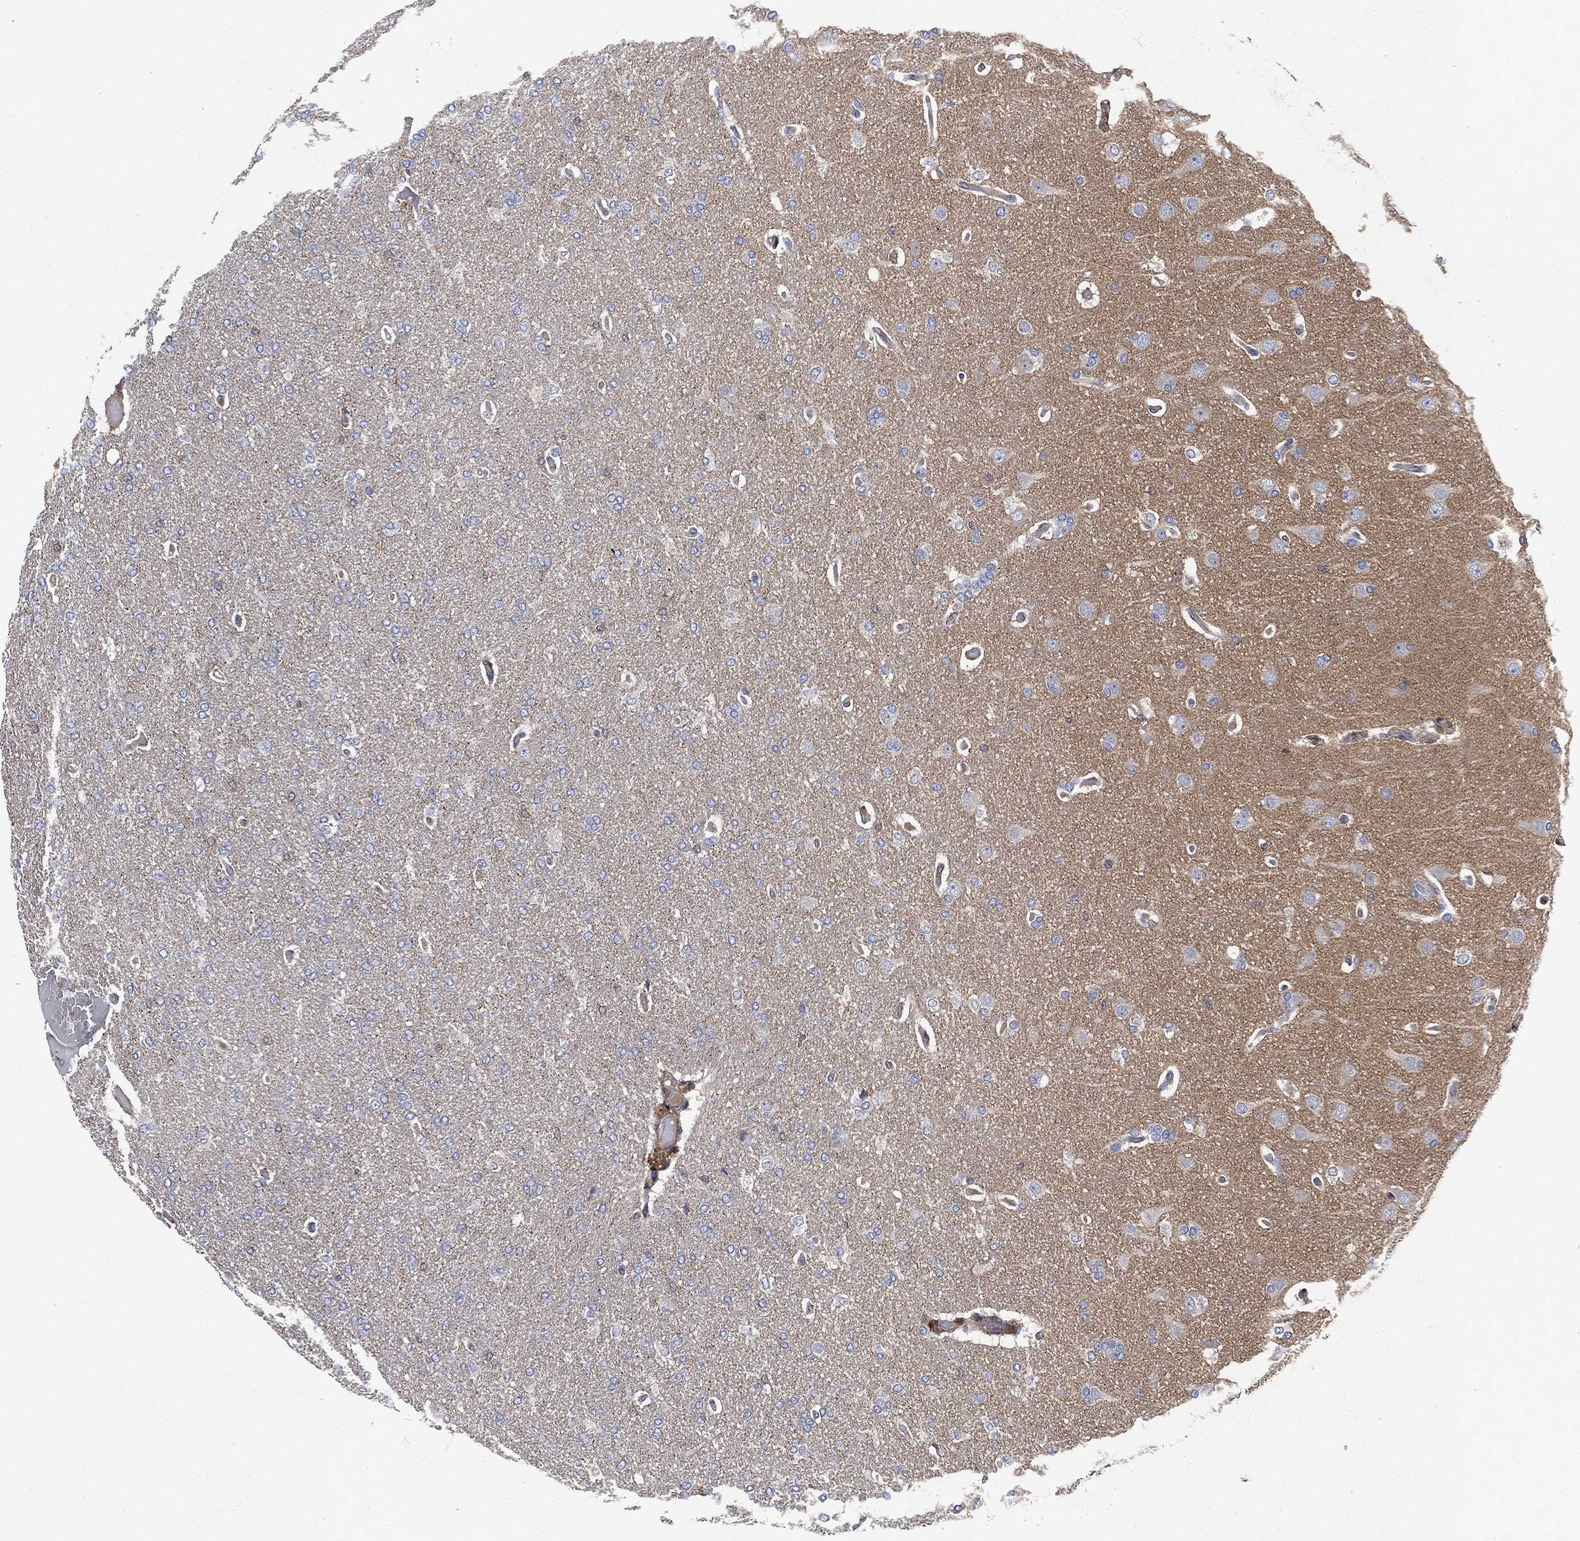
{"staining": {"intensity": "negative", "quantity": "none", "location": "none"}, "tissue": "glioma", "cell_type": "Tumor cells", "image_type": "cancer", "snomed": [{"axis": "morphology", "description": "Glioma, malignant, Low grade"}, {"axis": "topography", "description": "Brain"}], "caption": "Glioma was stained to show a protein in brown. There is no significant expression in tumor cells. (Stains: DAB immunohistochemistry with hematoxylin counter stain, Microscopy: brightfield microscopy at high magnification).", "gene": "LGALS9", "patient": {"sex": "male", "age": 41}}